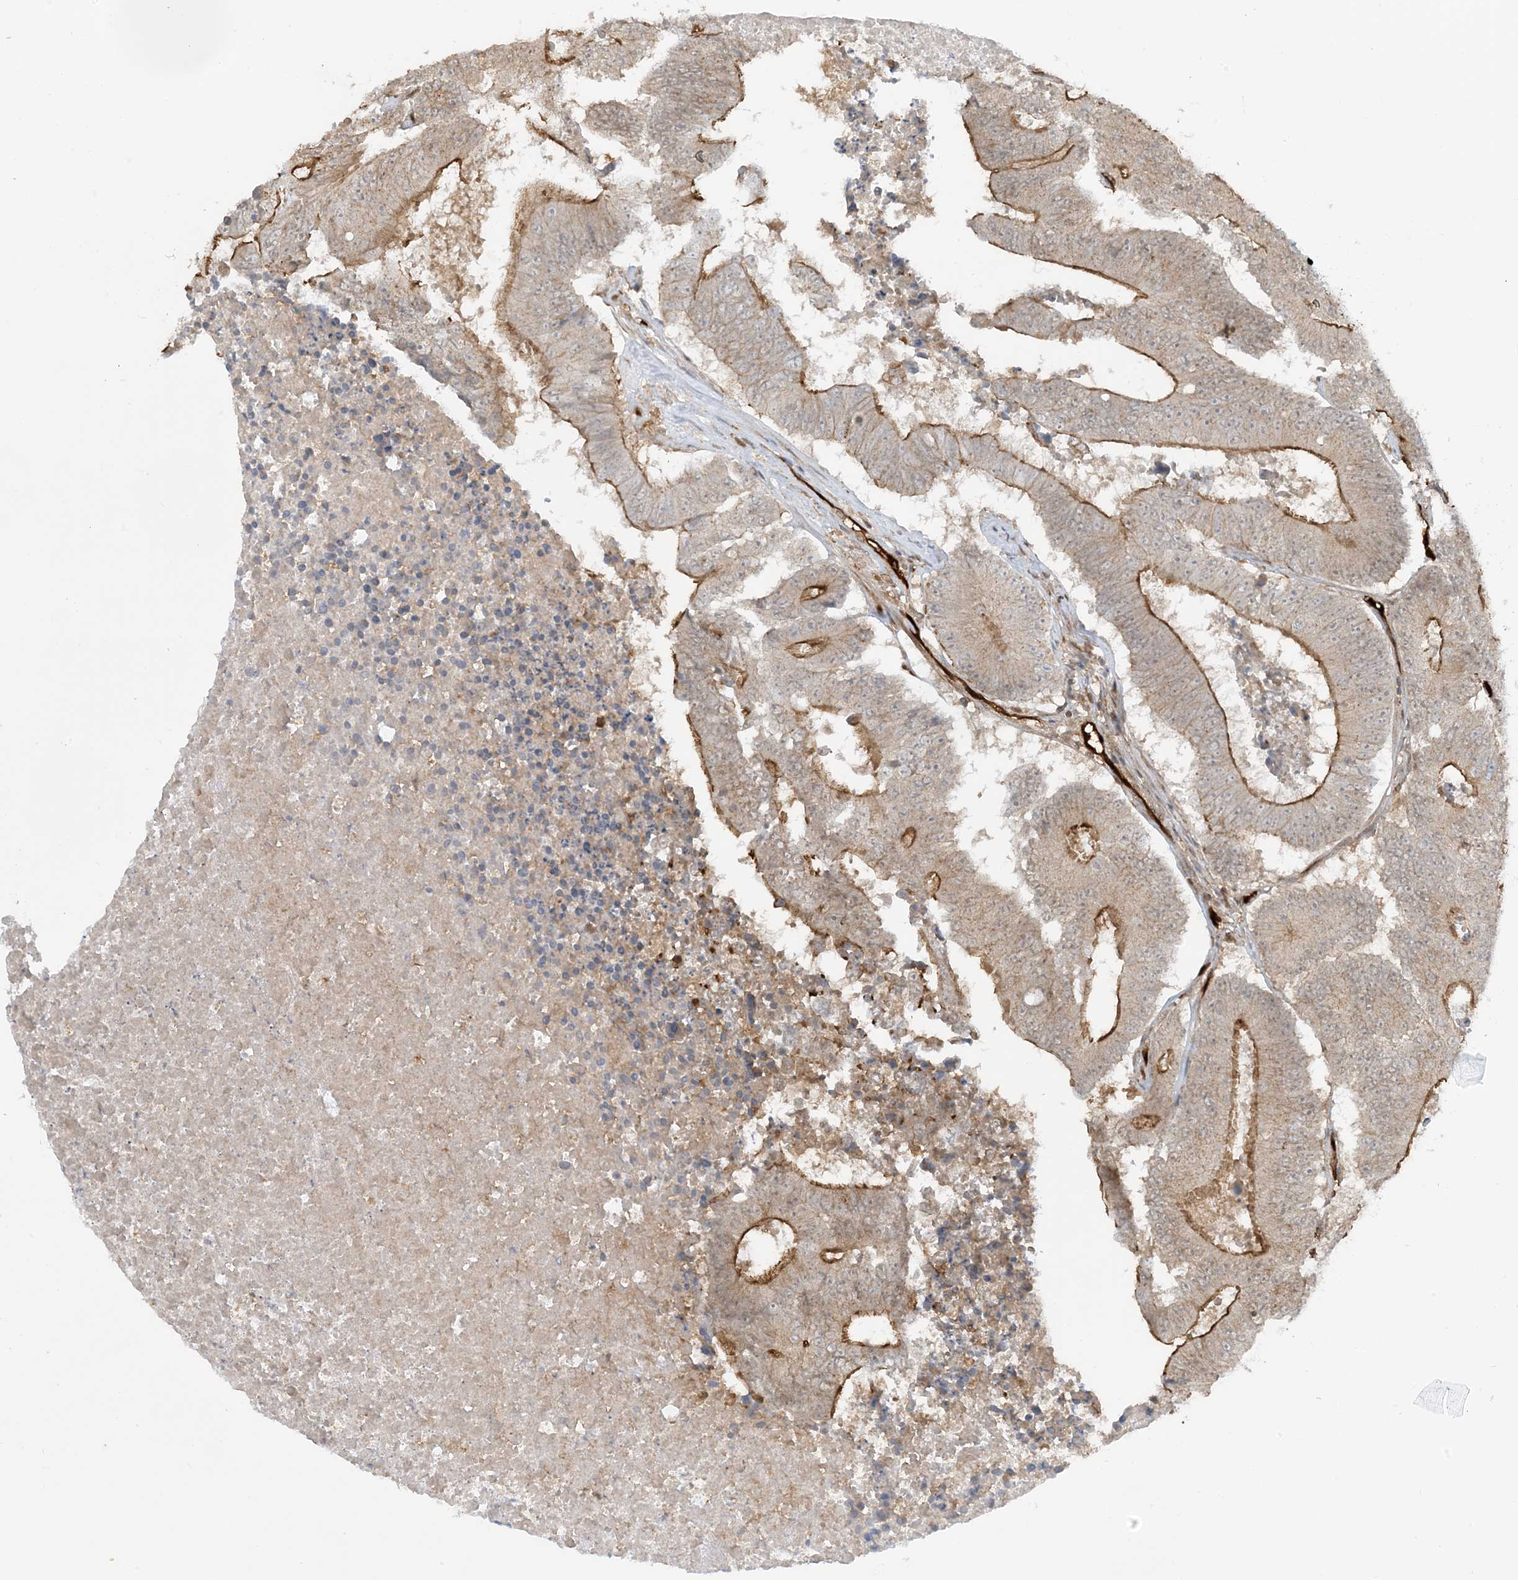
{"staining": {"intensity": "moderate", "quantity": "25%-75%", "location": "cytoplasmic/membranous"}, "tissue": "colorectal cancer", "cell_type": "Tumor cells", "image_type": "cancer", "snomed": [{"axis": "morphology", "description": "Adenocarcinoma, NOS"}, {"axis": "topography", "description": "Colon"}], "caption": "Immunohistochemistry staining of colorectal adenocarcinoma, which displays medium levels of moderate cytoplasmic/membranous staining in approximately 25%-75% of tumor cells indicating moderate cytoplasmic/membranous protein staining. The staining was performed using DAB (brown) for protein detection and nuclei were counterstained in hematoxylin (blue).", "gene": "PPM1F", "patient": {"sex": "male", "age": 87}}